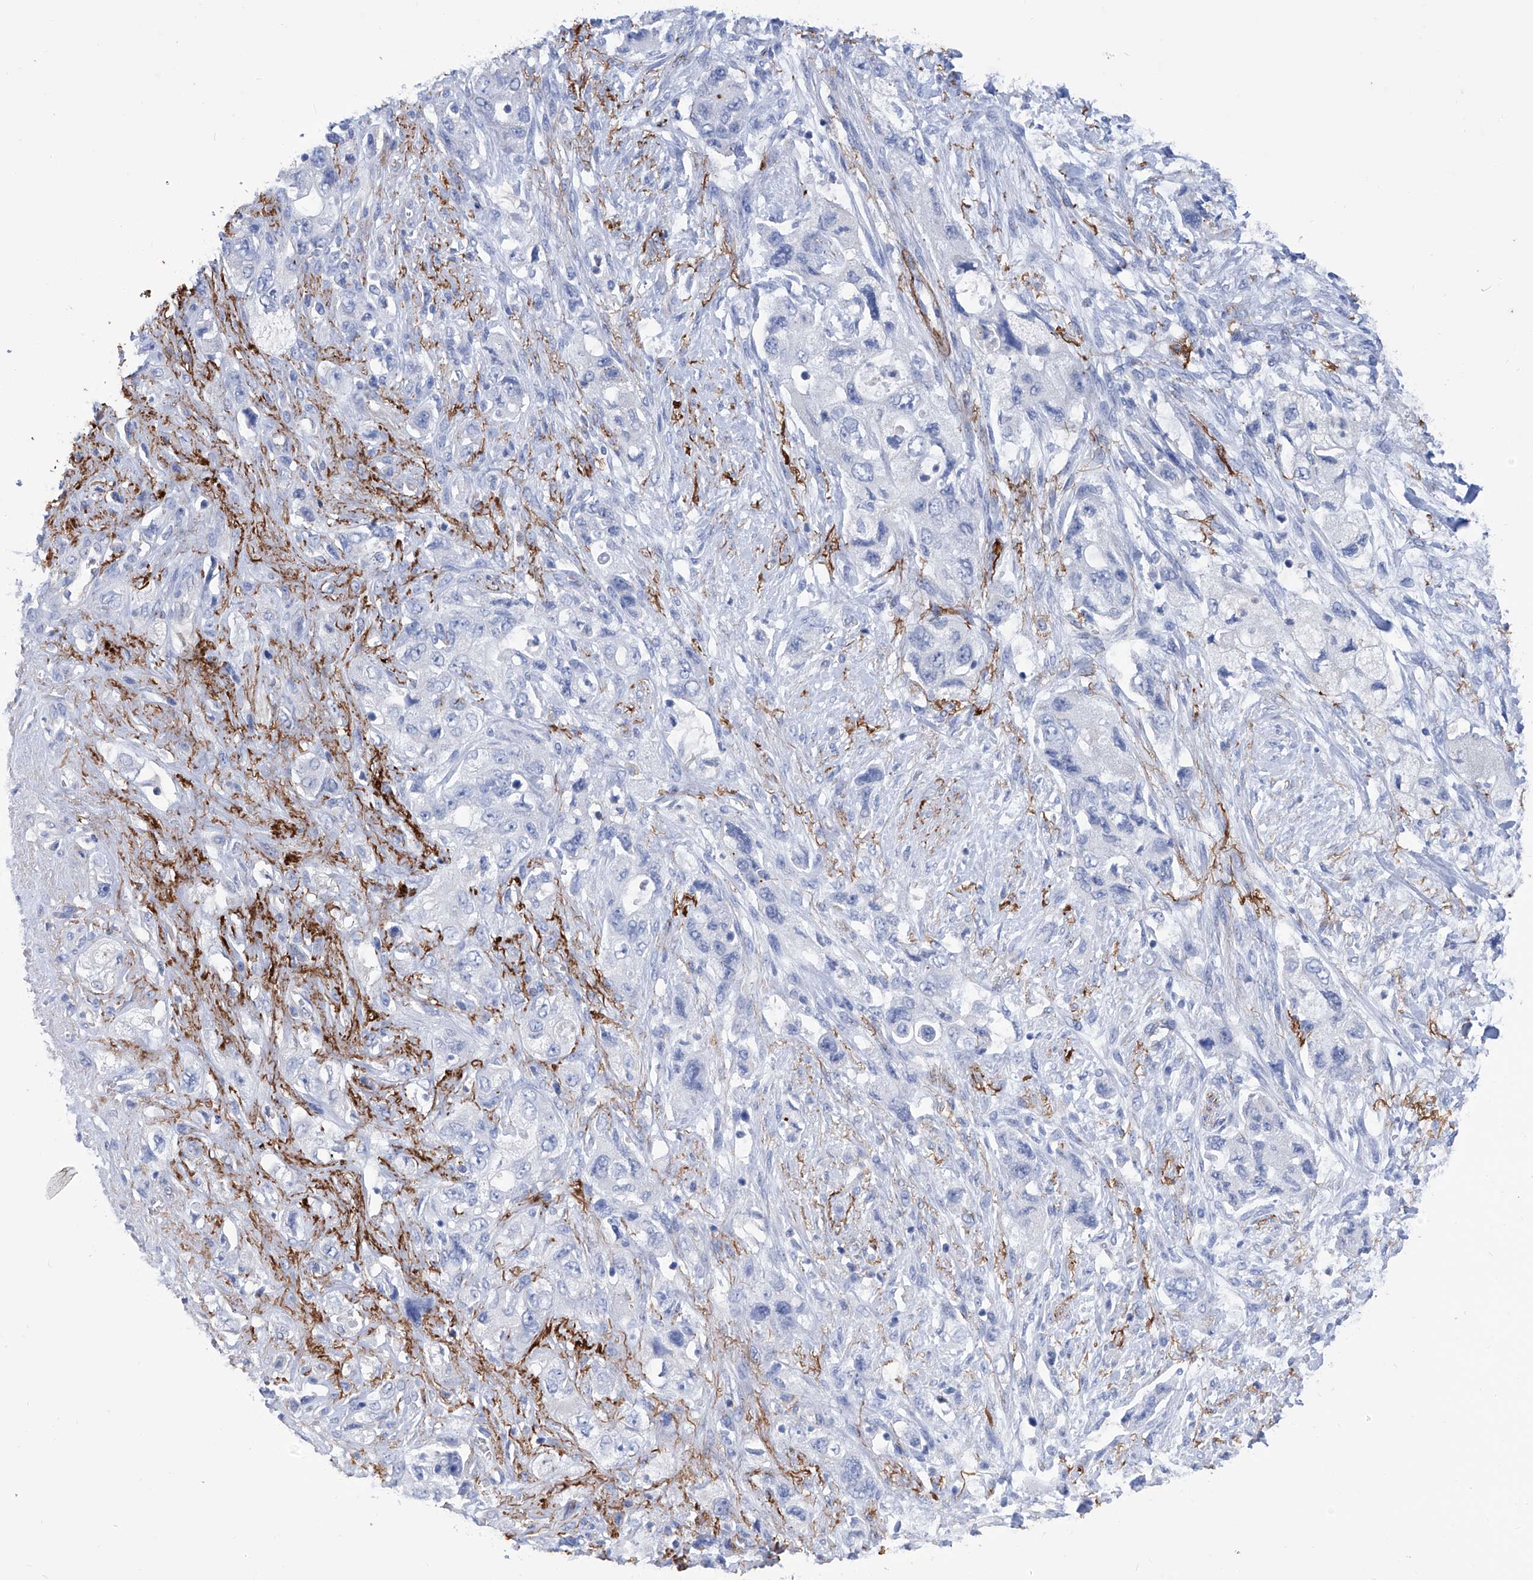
{"staining": {"intensity": "negative", "quantity": "none", "location": "none"}, "tissue": "pancreatic cancer", "cell_type": "Tumor cells", "image_type": "cancer", "snomed": [{"axis": "morphology", "description": "Adenocarcinoma, NOS"}, {"axis": "topography", "description": "Pancreas"}], "caption": "Tumor cells show no significant protein positivity in pancreatic adenocarcinoma.", "gene": "SMS", "patient": {"sex": "female", "age": 73}}